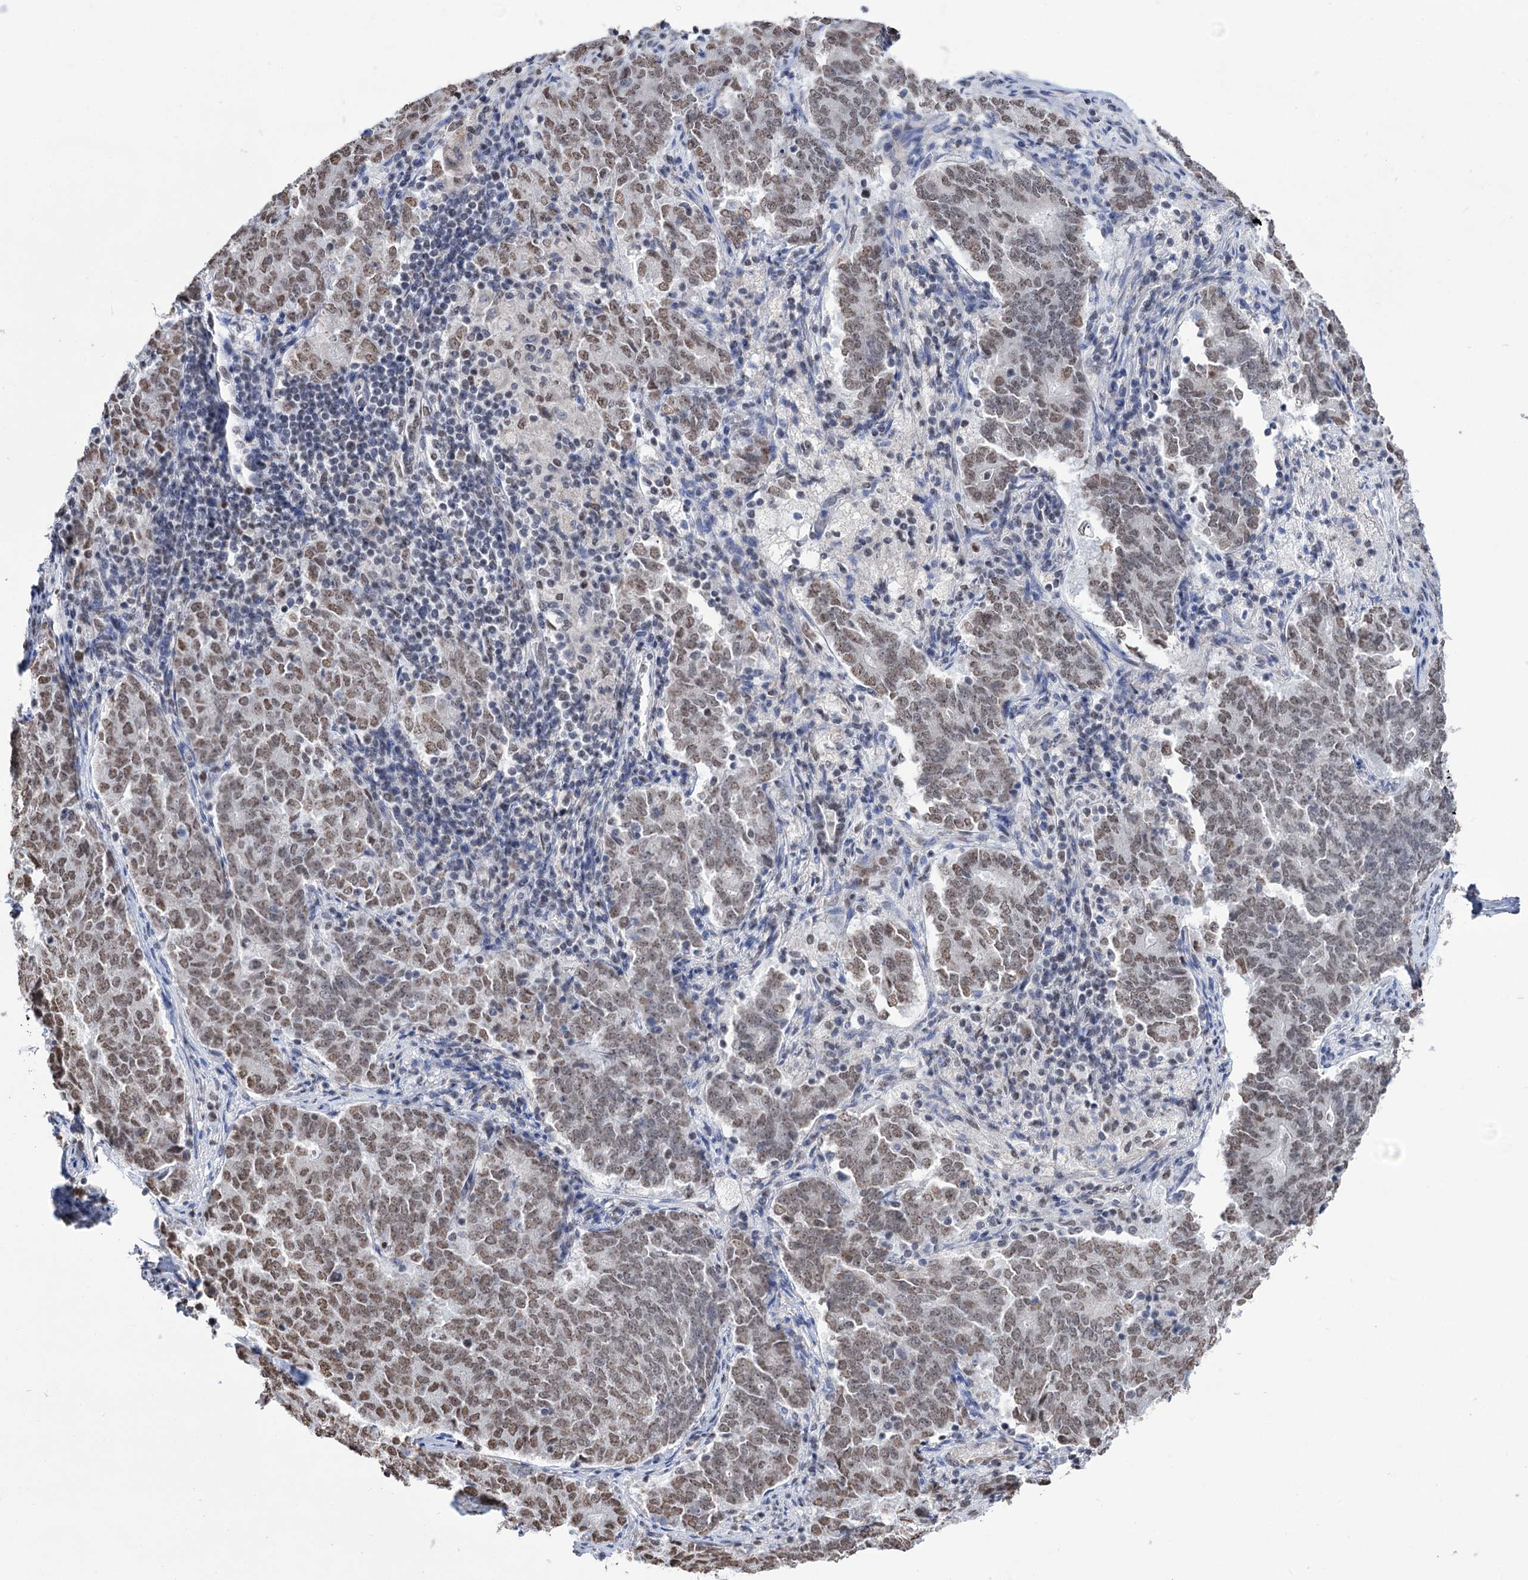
{"staining": {"intensity": "moderate", "quantity": "25%-75%", "location": "nuclear"}, "tissue": "endometrial cancer", "cell_type": "Tumor cells", "image_type": "cancer", "snomed": [{"axis": "morphology", "description": "Adenocarcinoma, NOS"}, {"axis": "topography", "description": "Endometrium"}], "caption": "Immunohistochemistry (DAB) staining of human endometrial cancer reveals moderate nuclear protein positivity in about 25%-75% of tumor cells.", "gene": "ABHD10", "patient": {"sex": "female", "age": 80}}